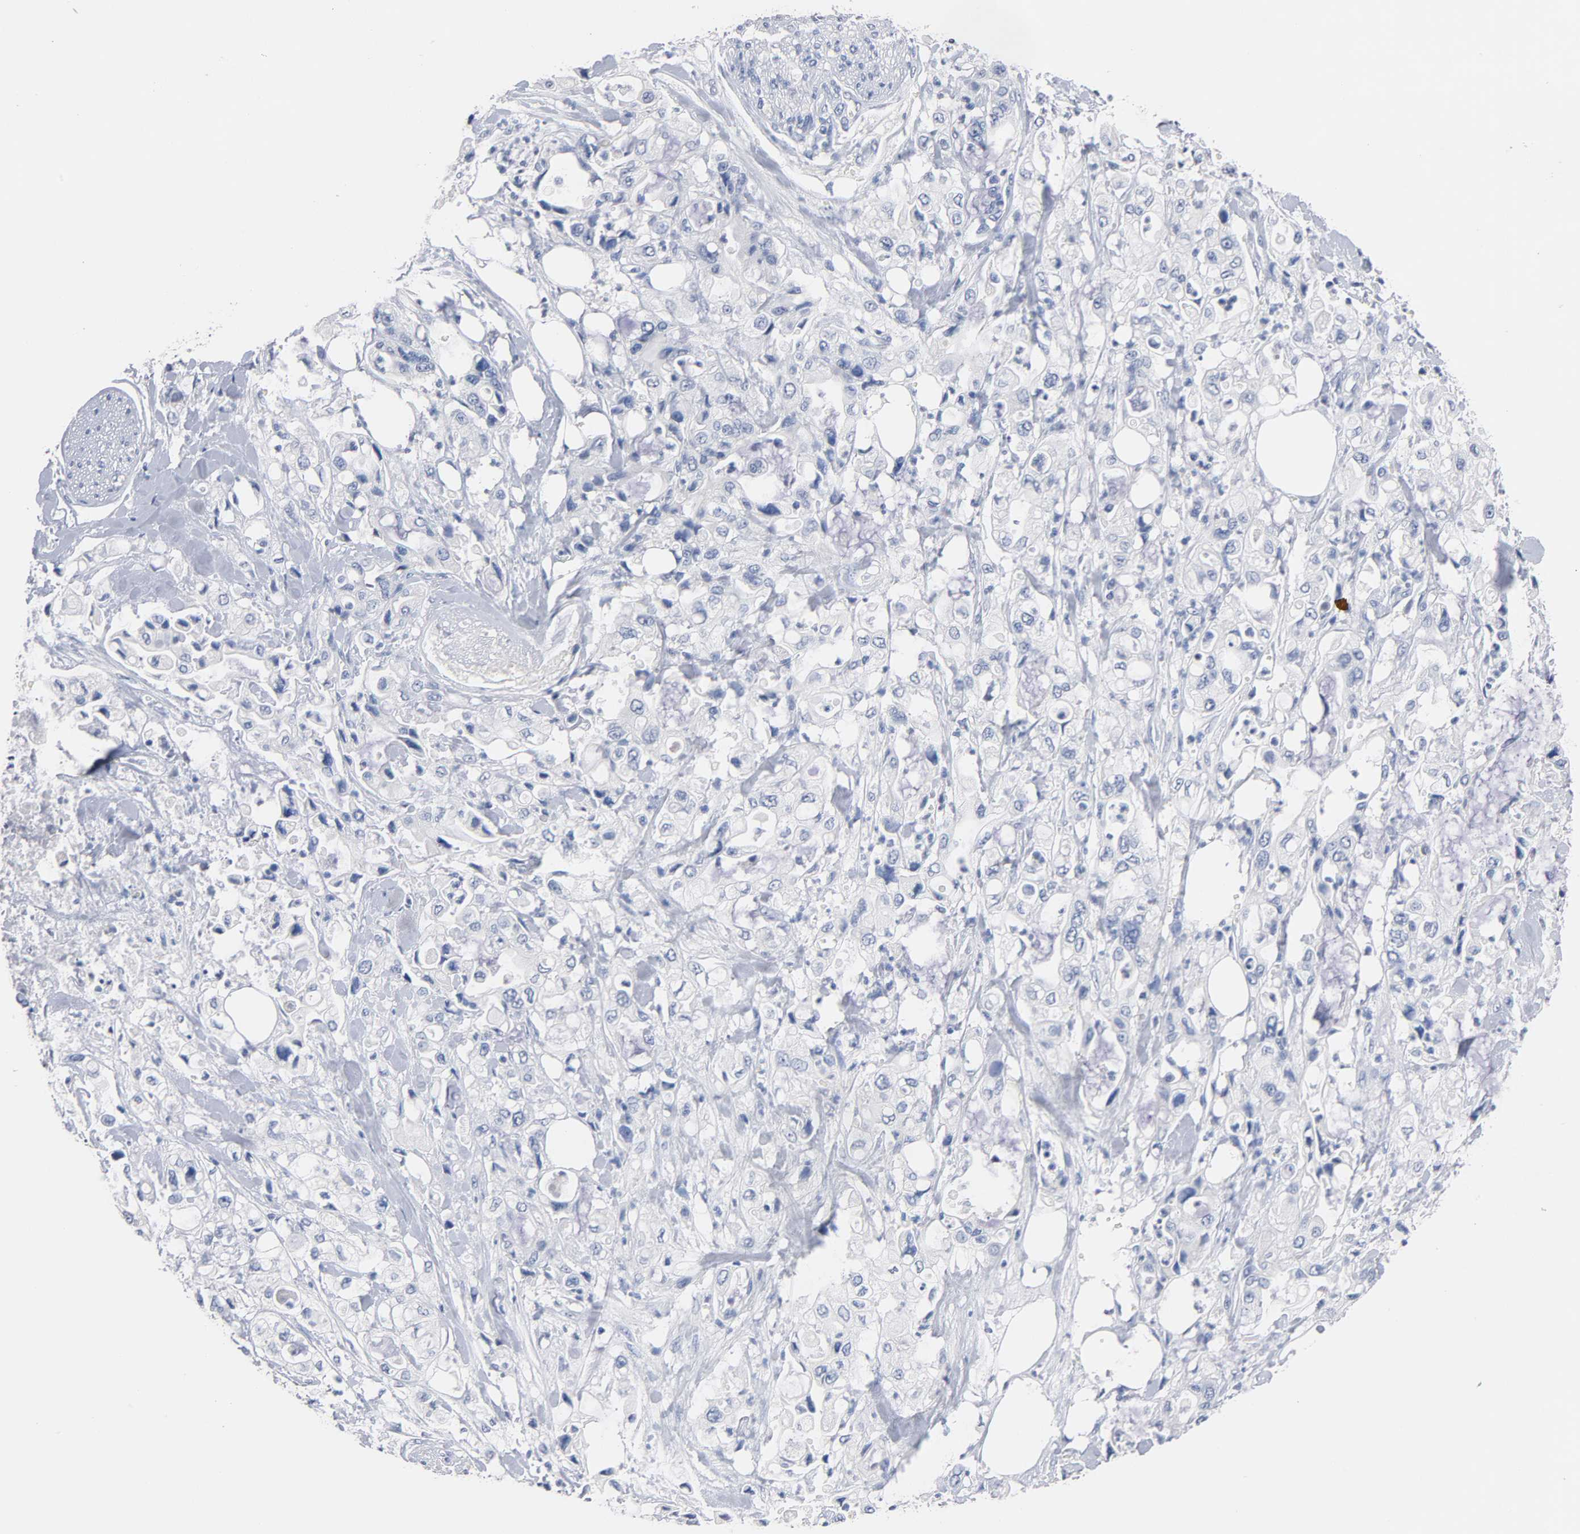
{"staining": {"intensity": "negative", "quantity": "none", "location": "none"}, "tissue": "pancreatic cancer", "cell_type": "Tumor cells", "image_type": "cancer", "snomed": [{"axis": "morphology", "description": "Adenocarcinoma, NOS"}, {"axis": "topography", "description": "Pancreas"}], "caption": "Protein analysis of pancreatic adenocarcinoma exhibits no significant positivity in tumor cells.", "gene": "ZCCHC13", "patient": {"sex": "male", "age": 70}}